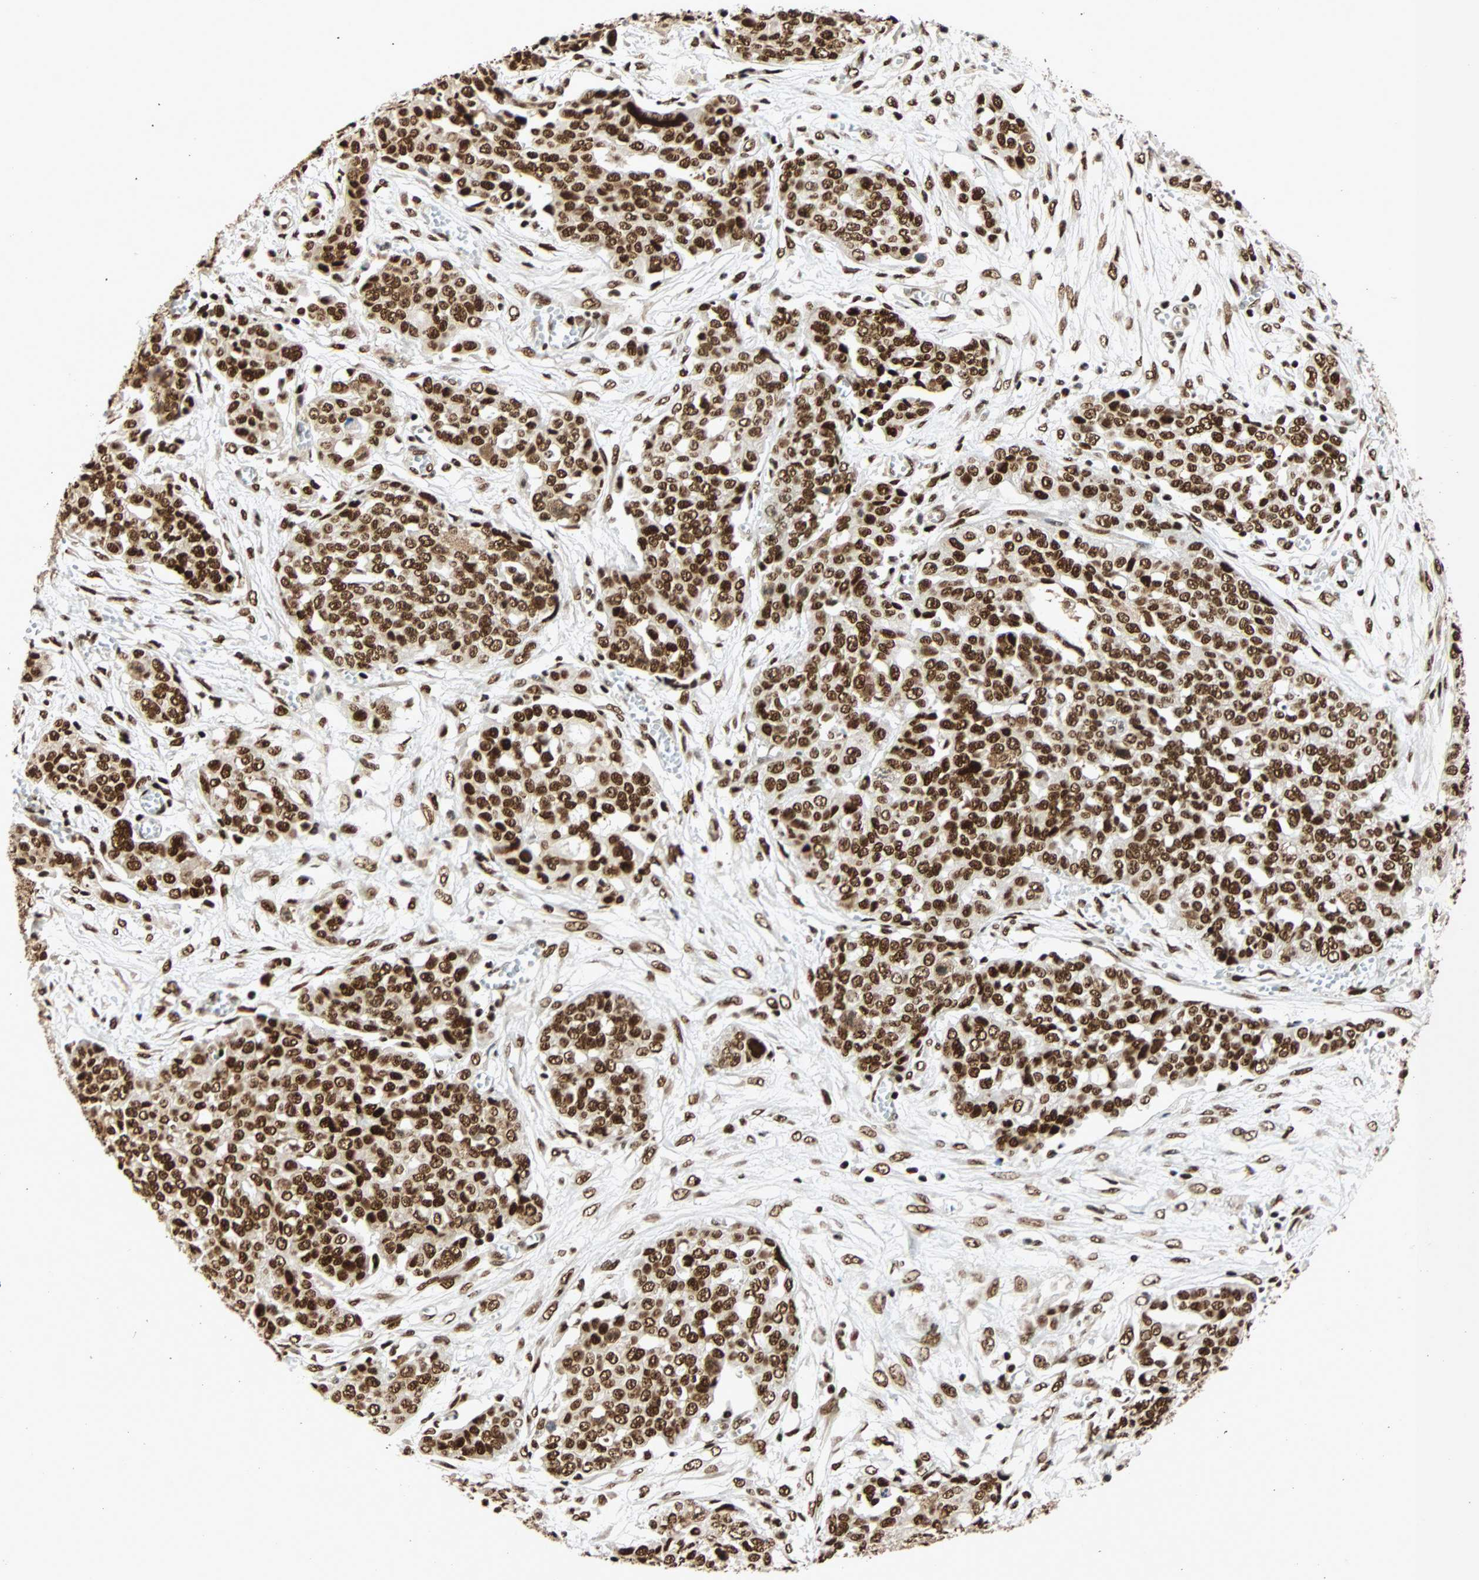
{"staining": {"intensity": "strong", "quantity": ">75%", "location": "nuclear"}, "tissue": "ovarian cancer", "cell_type": "Tumor cells", "image_type": "cancer", "snomed": [{"axis": "morphology", "description": "Cystadenocarcinoma, serous, NOS"}, {"axis": "topography", "description": "Soft tissue"}, {"axis": "topography", "description": "Ovary"}], "caption": "Protein expression analysis of human ovarian cancer (serous cystadenocarcinoma) reveals strong nuclear staining in about >75% of tumor cells.", "gene": "CDK12", "patient": {"sex": "female", "age": 57}}